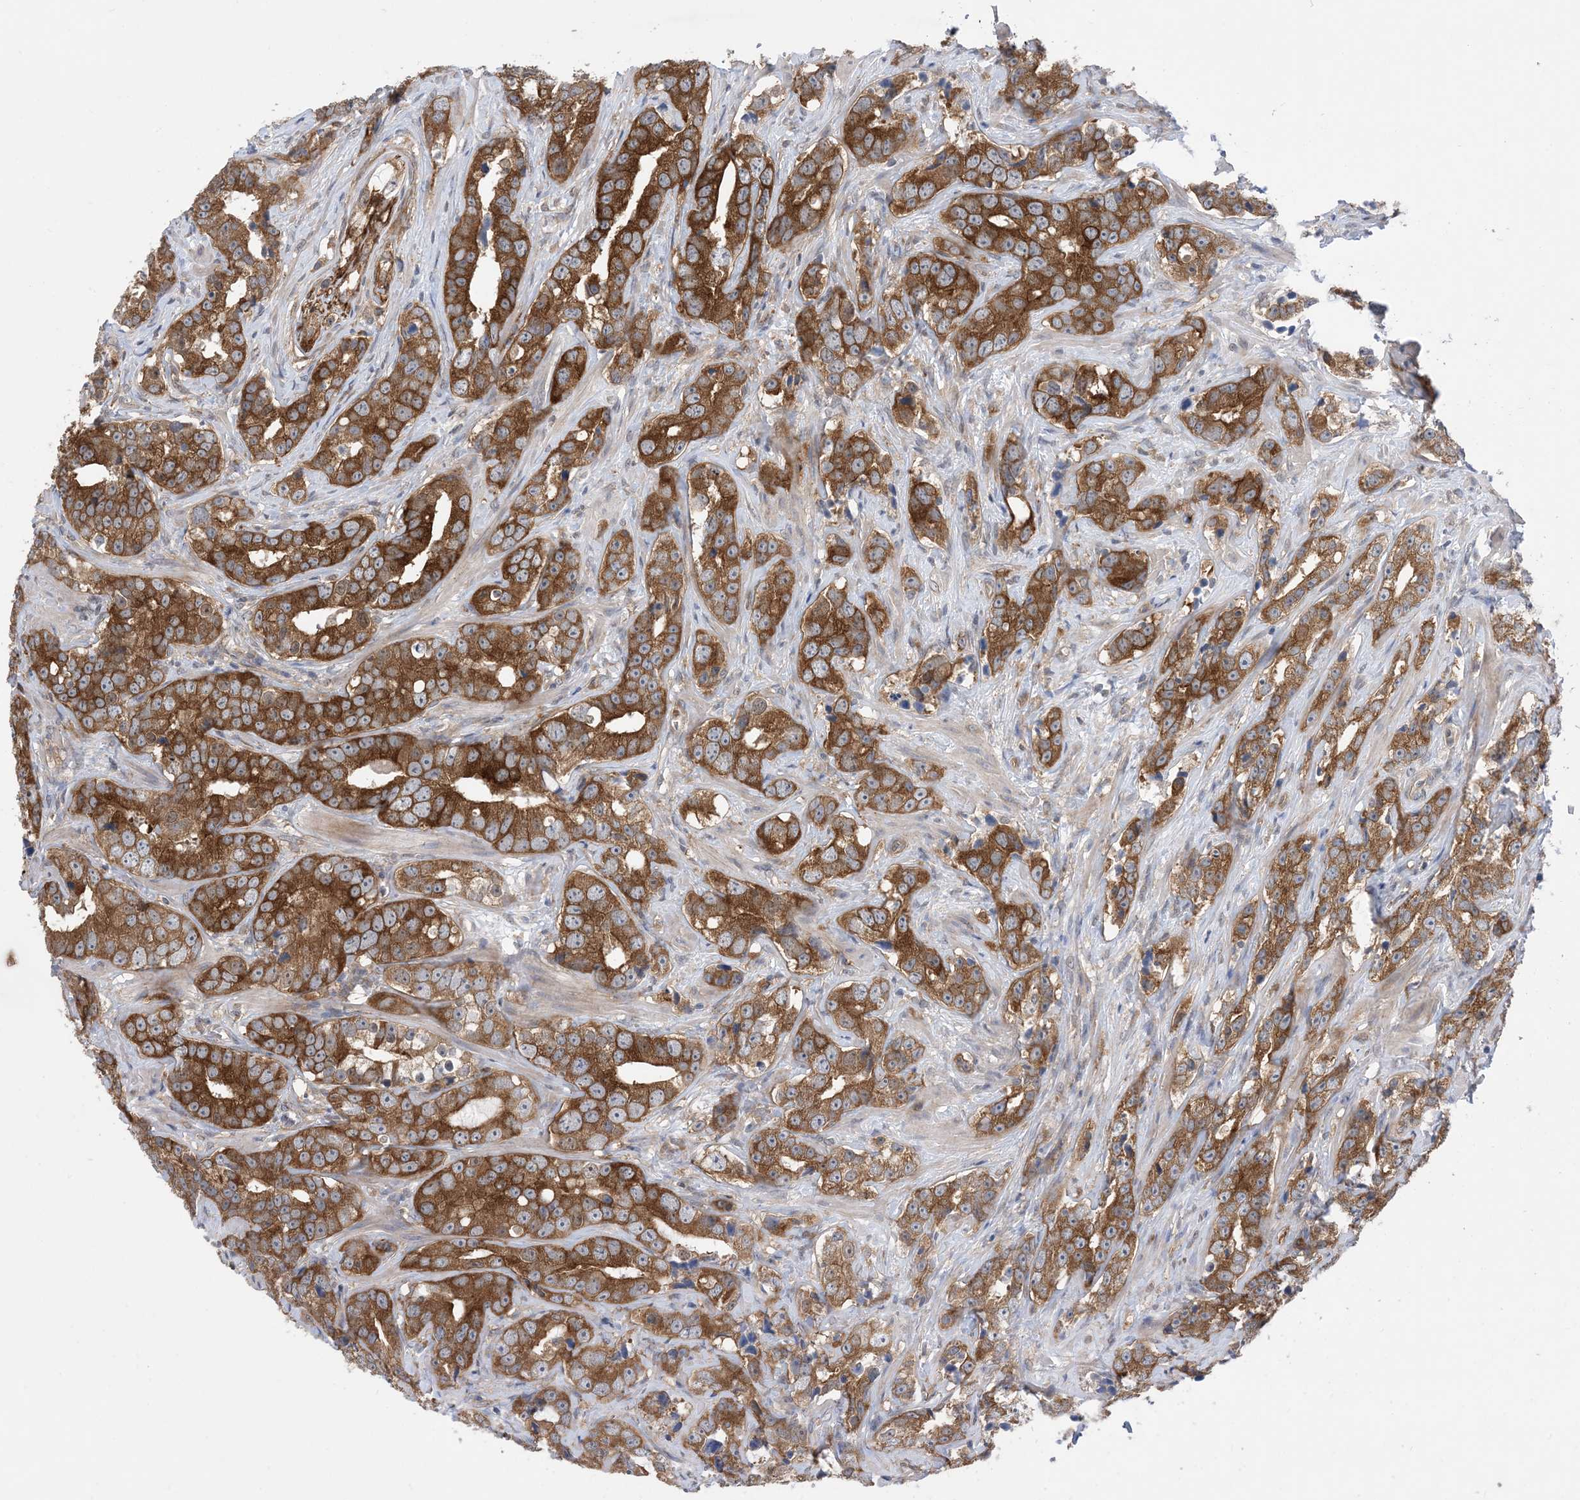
{"staining": {"intensity": "strong", "quantity": ">75%", "location": "cytoplasmic/membranous"}, "tissue": "prostate cancer", "cell_type": "Tumor cells", "image_type": "cancer", "snomed": [{"axis": "morphology", "description": "Adenocarcinoma, High grade"}, {"axis": "topography", "description": "Prostate"}], "caption": "Immunohistochemistry (IHC) of human prostate cancer (adenocarcinoma (high-grade)) shows high levels of strong cytoplasmic/membranous expression in approximately >75% of tumor cells. Immunohistochemistry (IHC) stains the protein in brown and the nuclei are stained blue.", "gene": "EHBP1", "patient": {"sex": "male", "age": 62}}